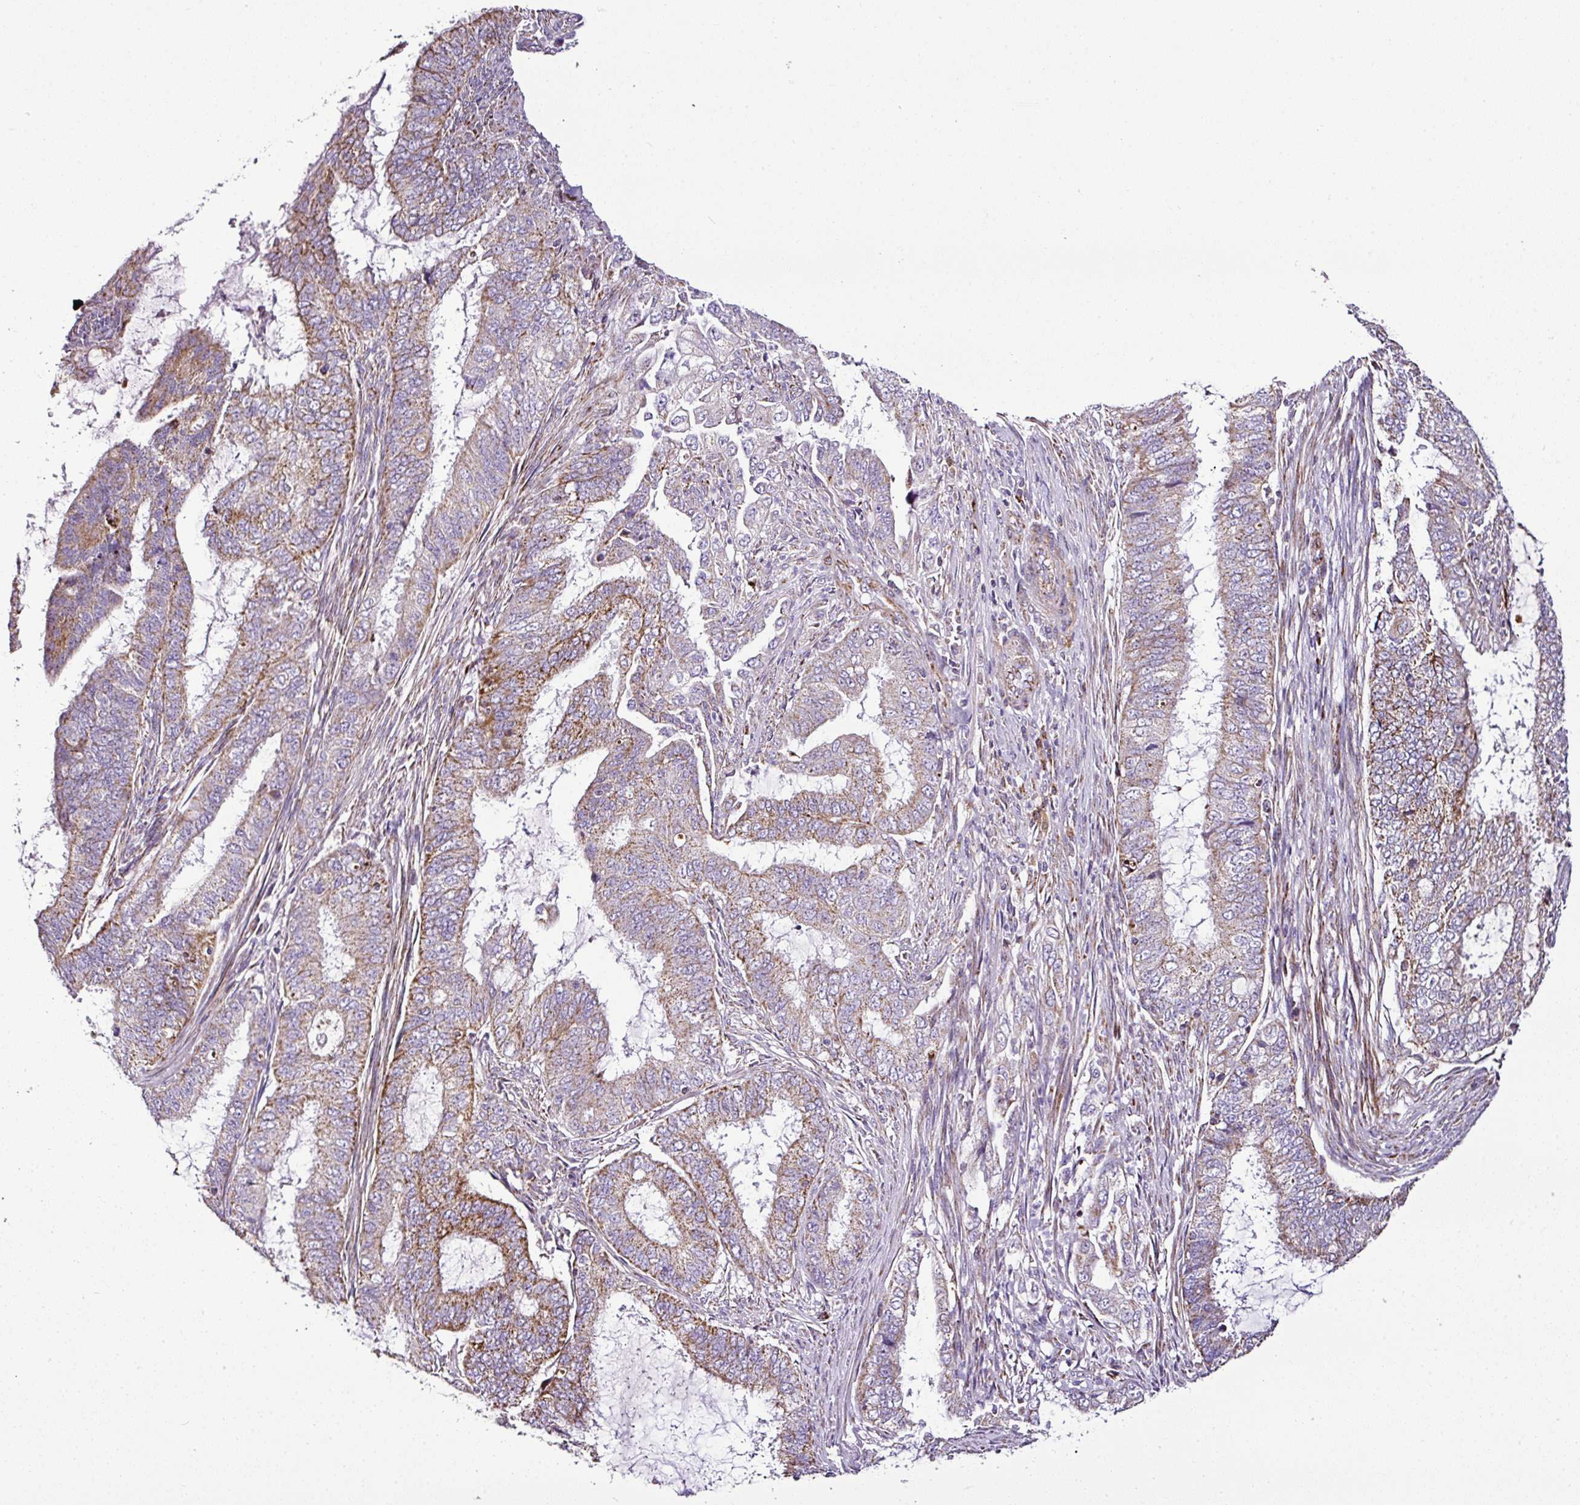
{"staining": {"intensity": "moderate", "quantity": "25%-75%", "location": "cytoplasmic/membranous"}, "tissue": "endometrial cancer", "cell_type": "Tumor cells", "image_type": "cancer", "snomed": [{"axis": "morphology", "description": "Adenocarcinoma, NOS"}, {"axis": "topography", "description": "Endometrium"}], "caption": "Protein staining exhibits moderate cytoplasmic/membranous staining in about 25%-75% of tumor cells in endometrial cancer (adenocarcinoma).", "gene": "DPAGT1", "patient": {"sex": "female", "age": 51}}